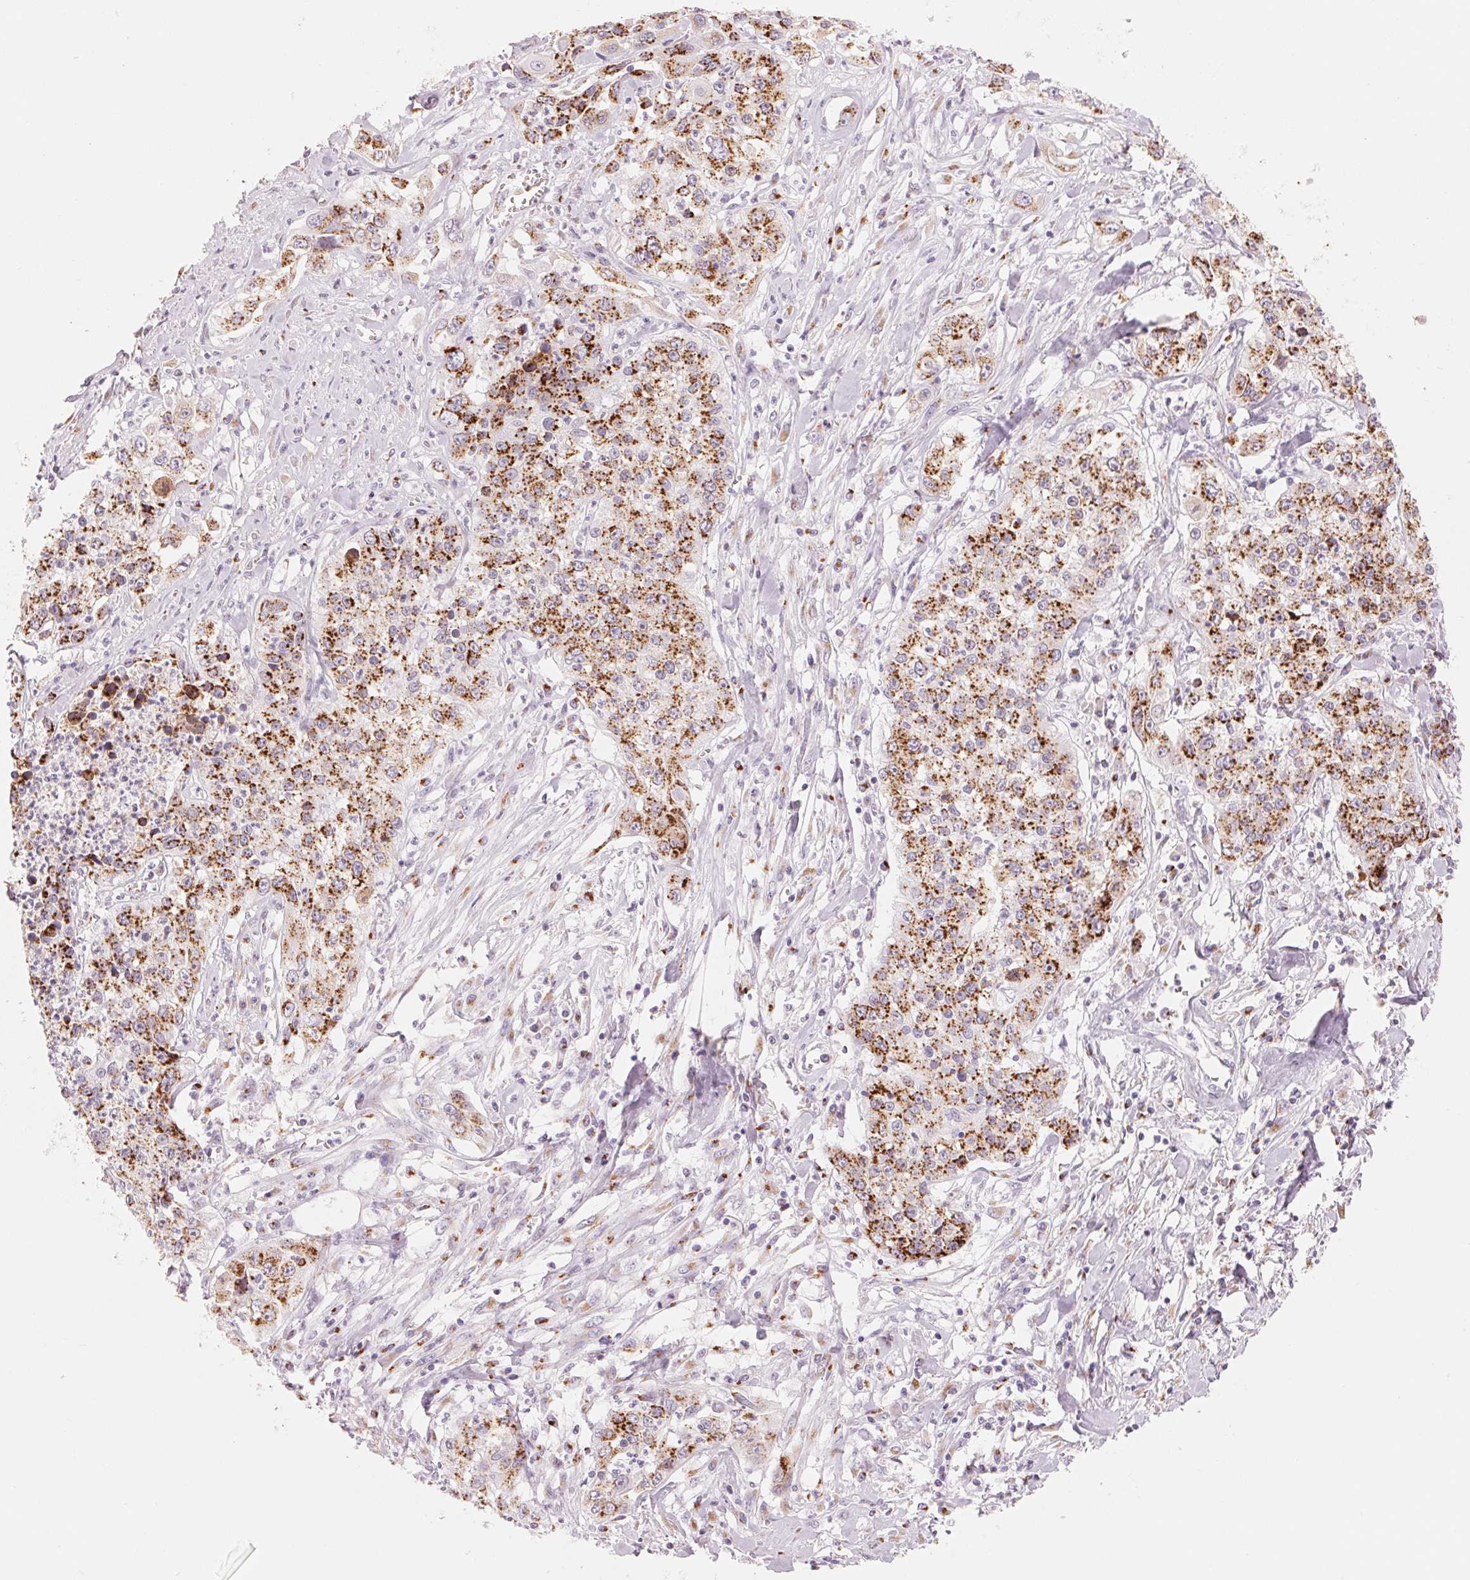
{"staining": {"intensity": "strong", "quantity": ">75%", "location": "cytoplasmic/membranous"}, "tissue": "lung cancer", "cell_type": "Tumor cells", "image_type": "cancer", "snomed": [{"axis": "morphology", "description": "Squamous cell carcinoma, NOS"}, {"axis": "morphology", "description": "Squamous cell carcinoma, metastatic, NOS"}, {"axis": "topography", "description": "Lung"}, {"axis": "topography", "description": "Pleura, NOS"}], "caption": "Squamous cell carcinoma (lung) stained for a protein (brown) exhibits strong cytoplasmic/membranous positive positivity in approximately >75% of tumor cells.", "gene": "GALNT7", "patient": {"sex": "male", "age": 72}}